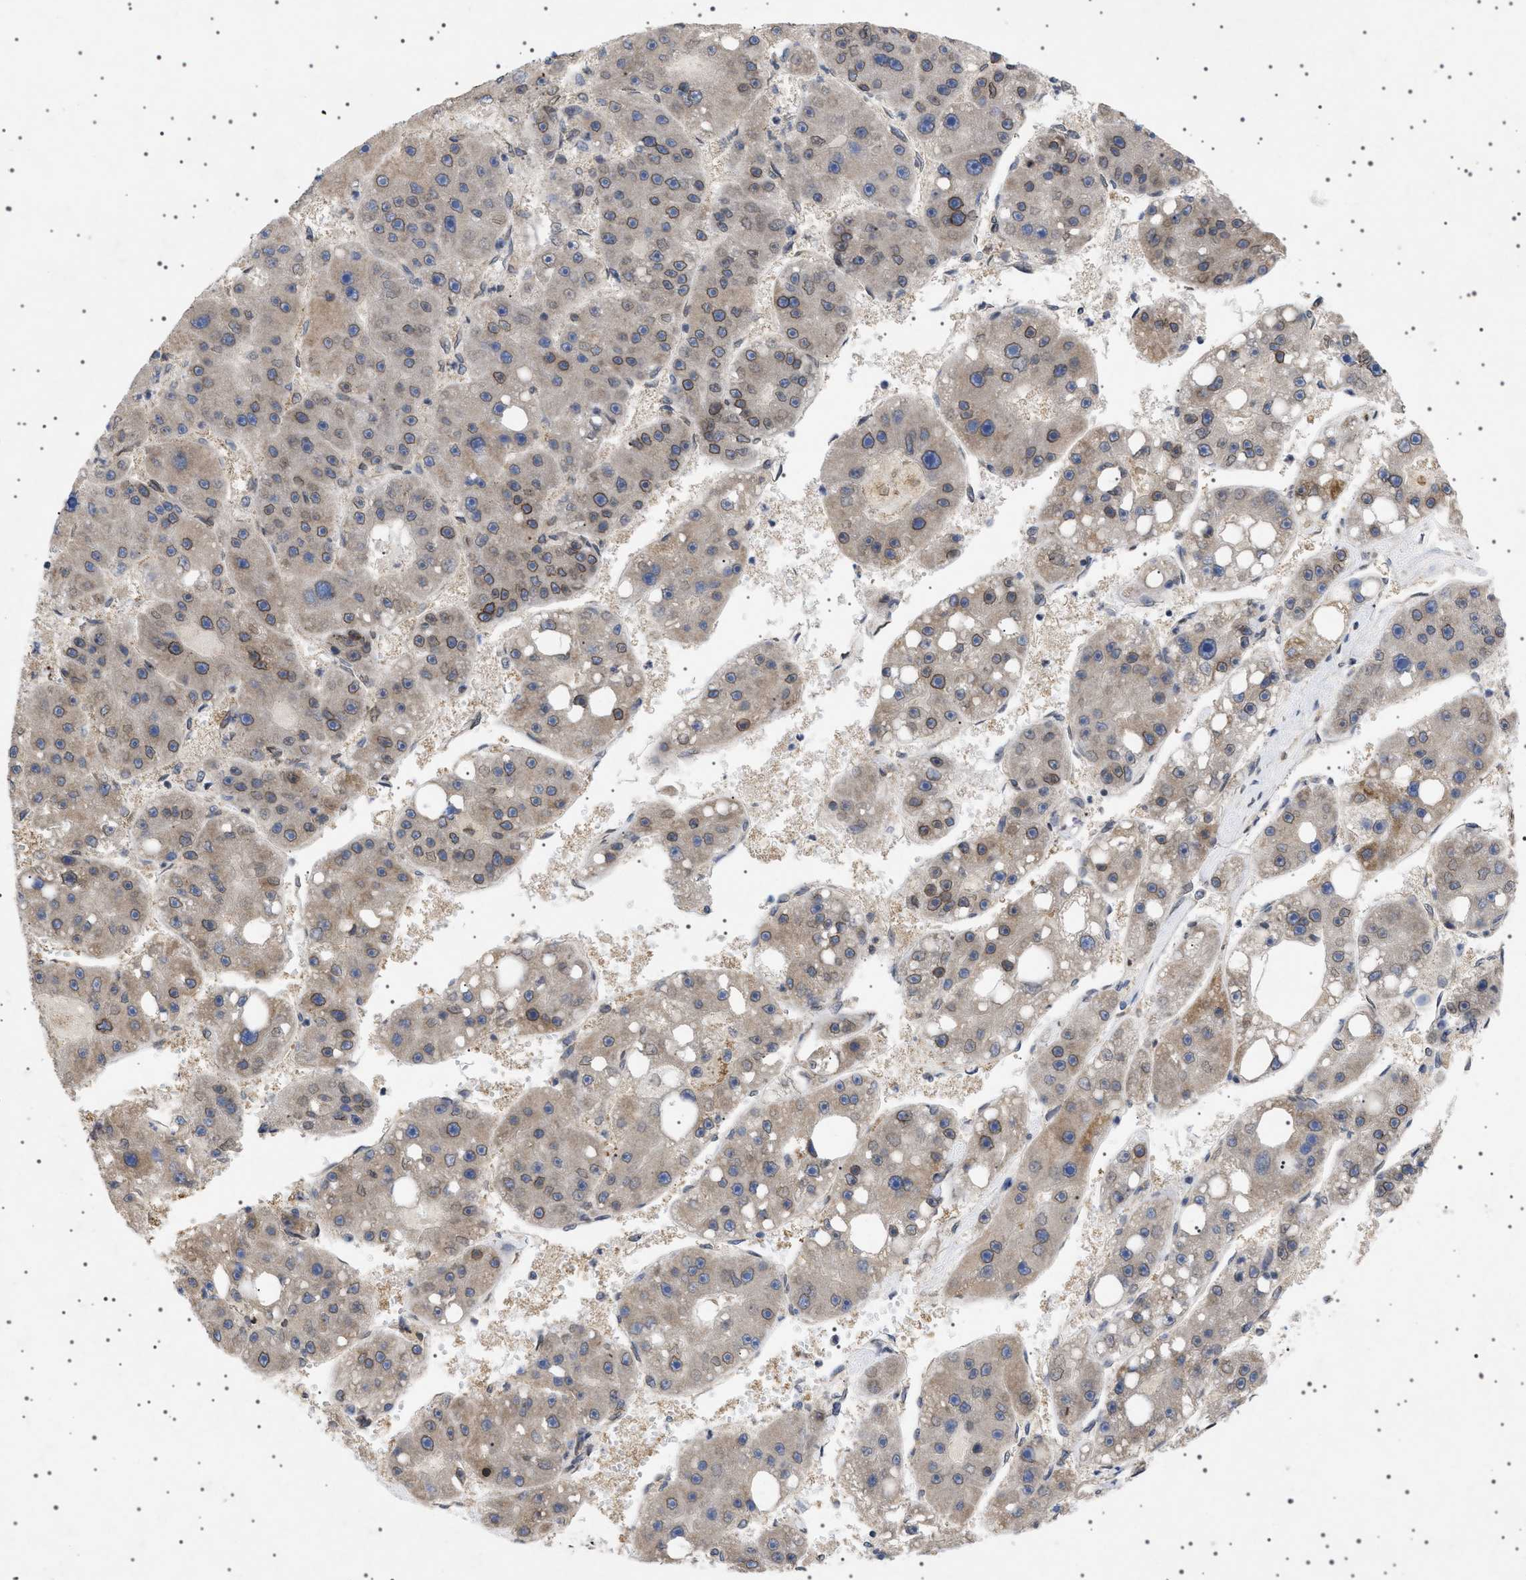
{"staining": {"intensity": "strong", "quantity": "25%-75%", "location": "cytoplasmic/membranous,nuclear"}, "tissue": "liver cancer", "cell_type": "Tumor cells", "image_type": "cancer", "snomed": [{"axis": "morphology", "description": "Carcinoma, Hepatocellular, NOS"}, {"axis": "topography", "description": "Liver"}], "caption": "Strong cytoplasmic/membranous and nuclear protein expression is appreciated in about 25%-75% of tumor cells in liver cancer. (brown staining indicates protein expression, while blue staining denotes nuclei).", "gene": "NUP93", "patient": {"sex": "female", "age": 61}}